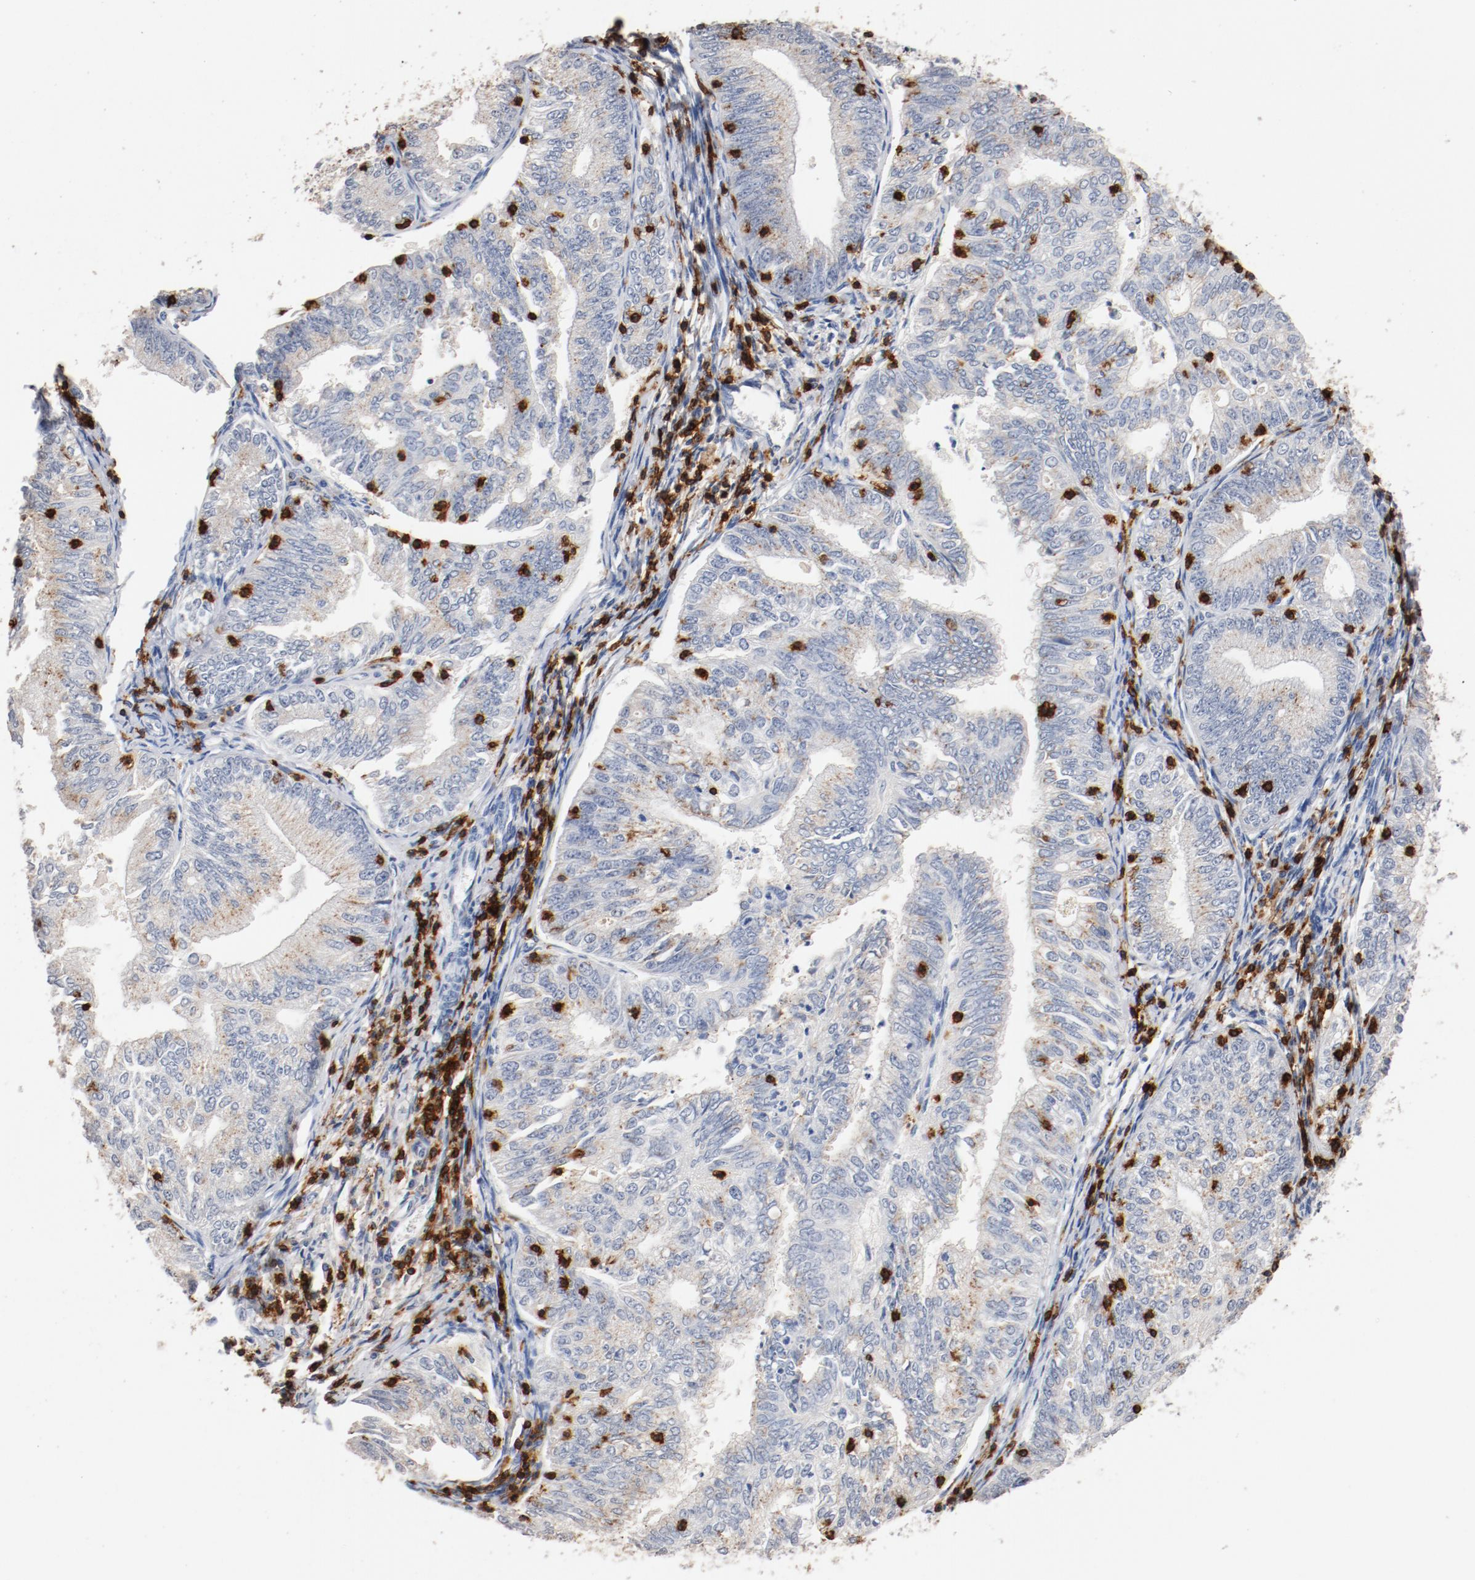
{"staining": {"intensity": "weak", "quantity": ">75%", "location": "cytoplasmic/membranous"}, "tissue": "endometrial cancer", "cell_type": "Tumor cells", "image_type": "cancer", "snomed": [{"axis": "morphology", "description": "Adenocarcinoma, NOS"}, {"axis": "topography", "description": "Endometrium"}], "caption": "Tumor cells reveal low levels of weak cytoplasmic/membranous positivity in about >75% of cells in endometrial cancer (adenocarcinoma).", "gene": "CD247", "patient": {"sex": "female", "age": 69}}